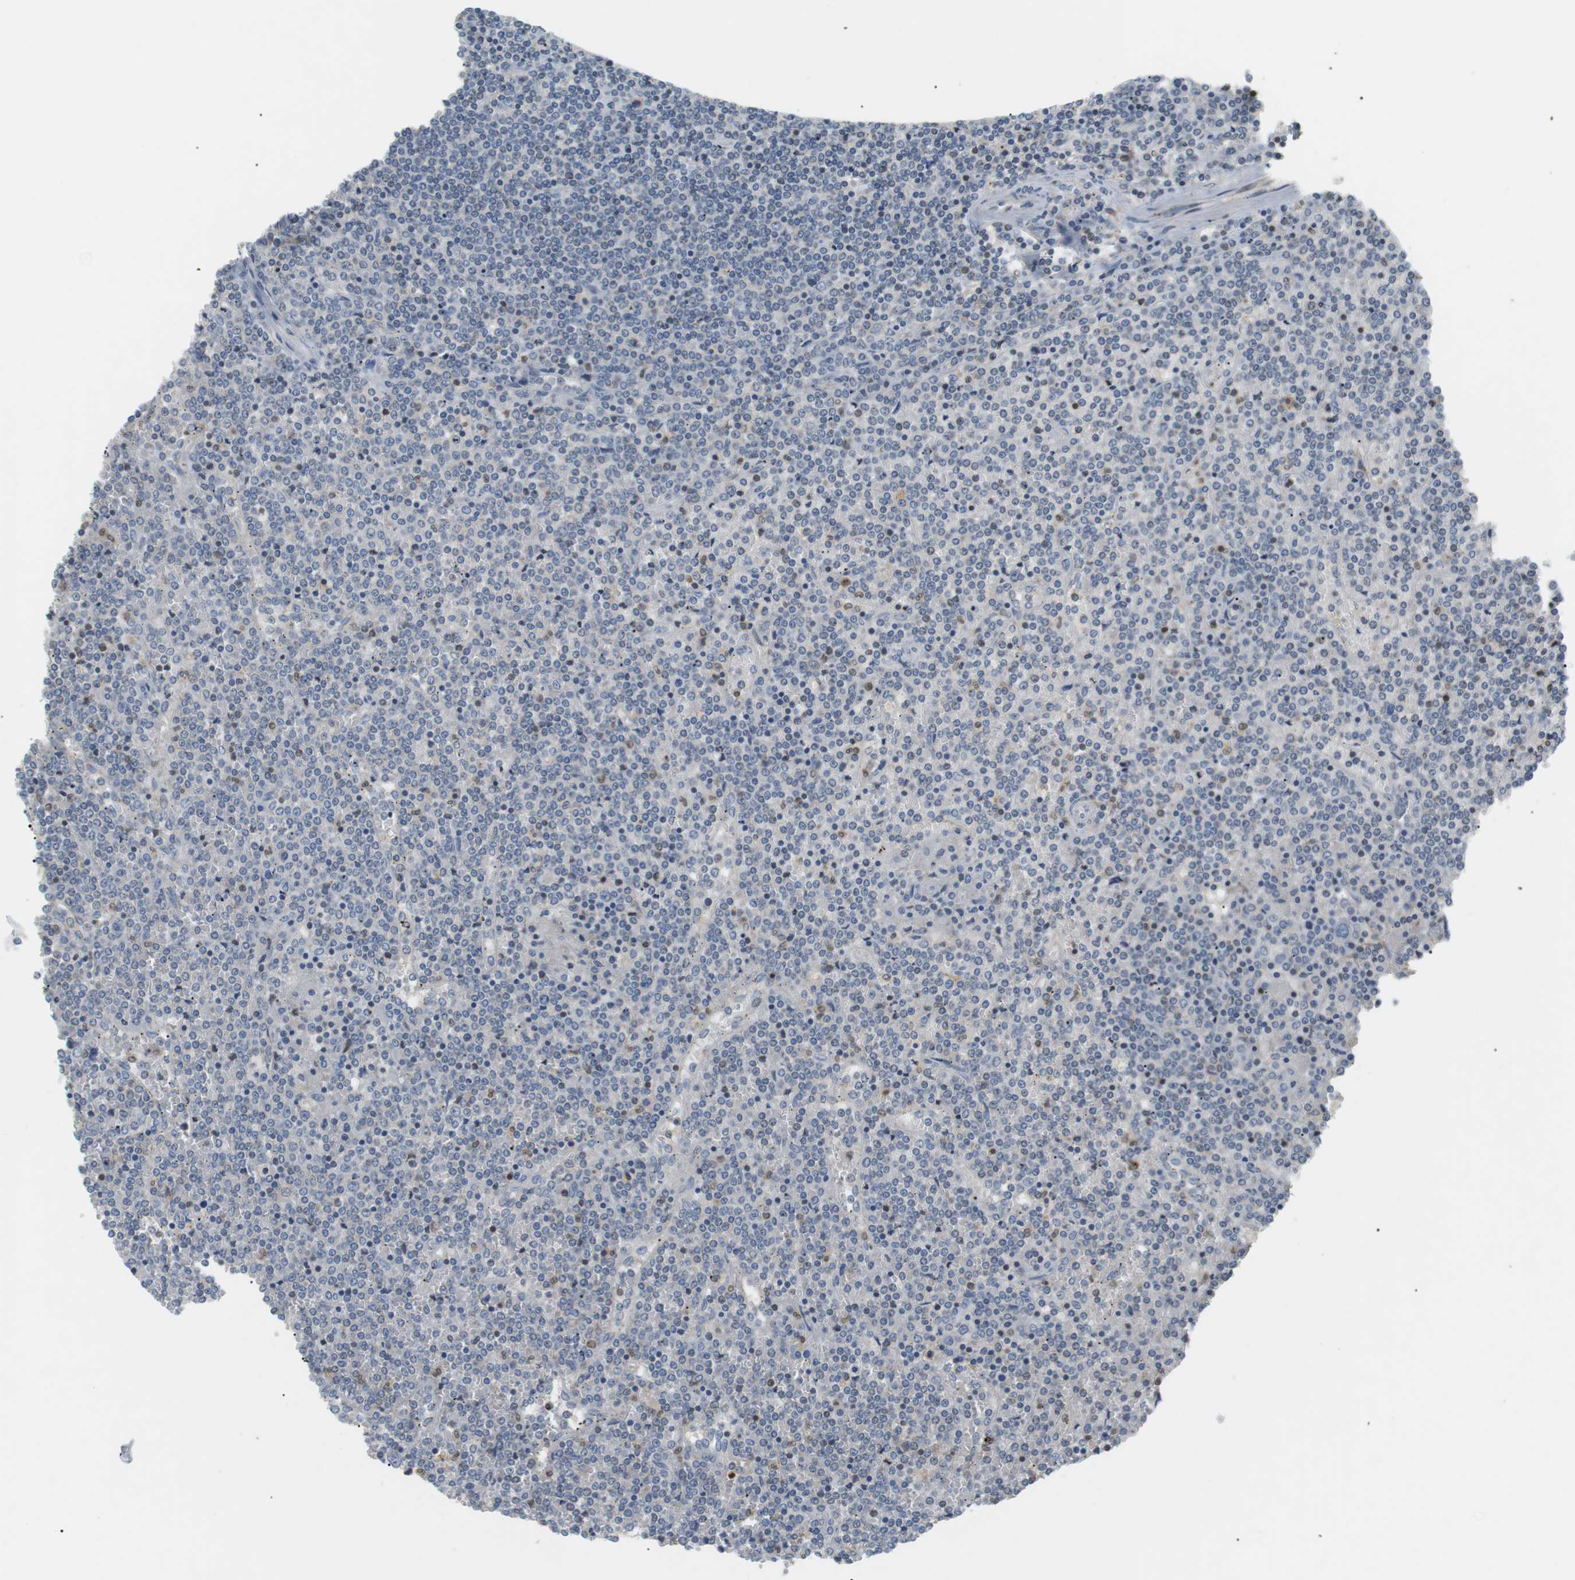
{"staining": {"intensity": "negative", "quantity": "none", "location": "none"}, "tissue": "lymphoma", "cell_type": "Tumor cells", "image_type": "cancer", "snomed": [{"axis": "morphology", "description": "Malignant lymphoma, non-Hodgkin's type, Low grade"}, {"axis": "topography", "description": "Spleen"}], "caption": "This is a micrograph of immunohistochemistry (IHC) staining of lymphoma, which shows no staining in tumor cells.", "gene": "P2RY1", "patient": {"sex": "female", "age": 19}}